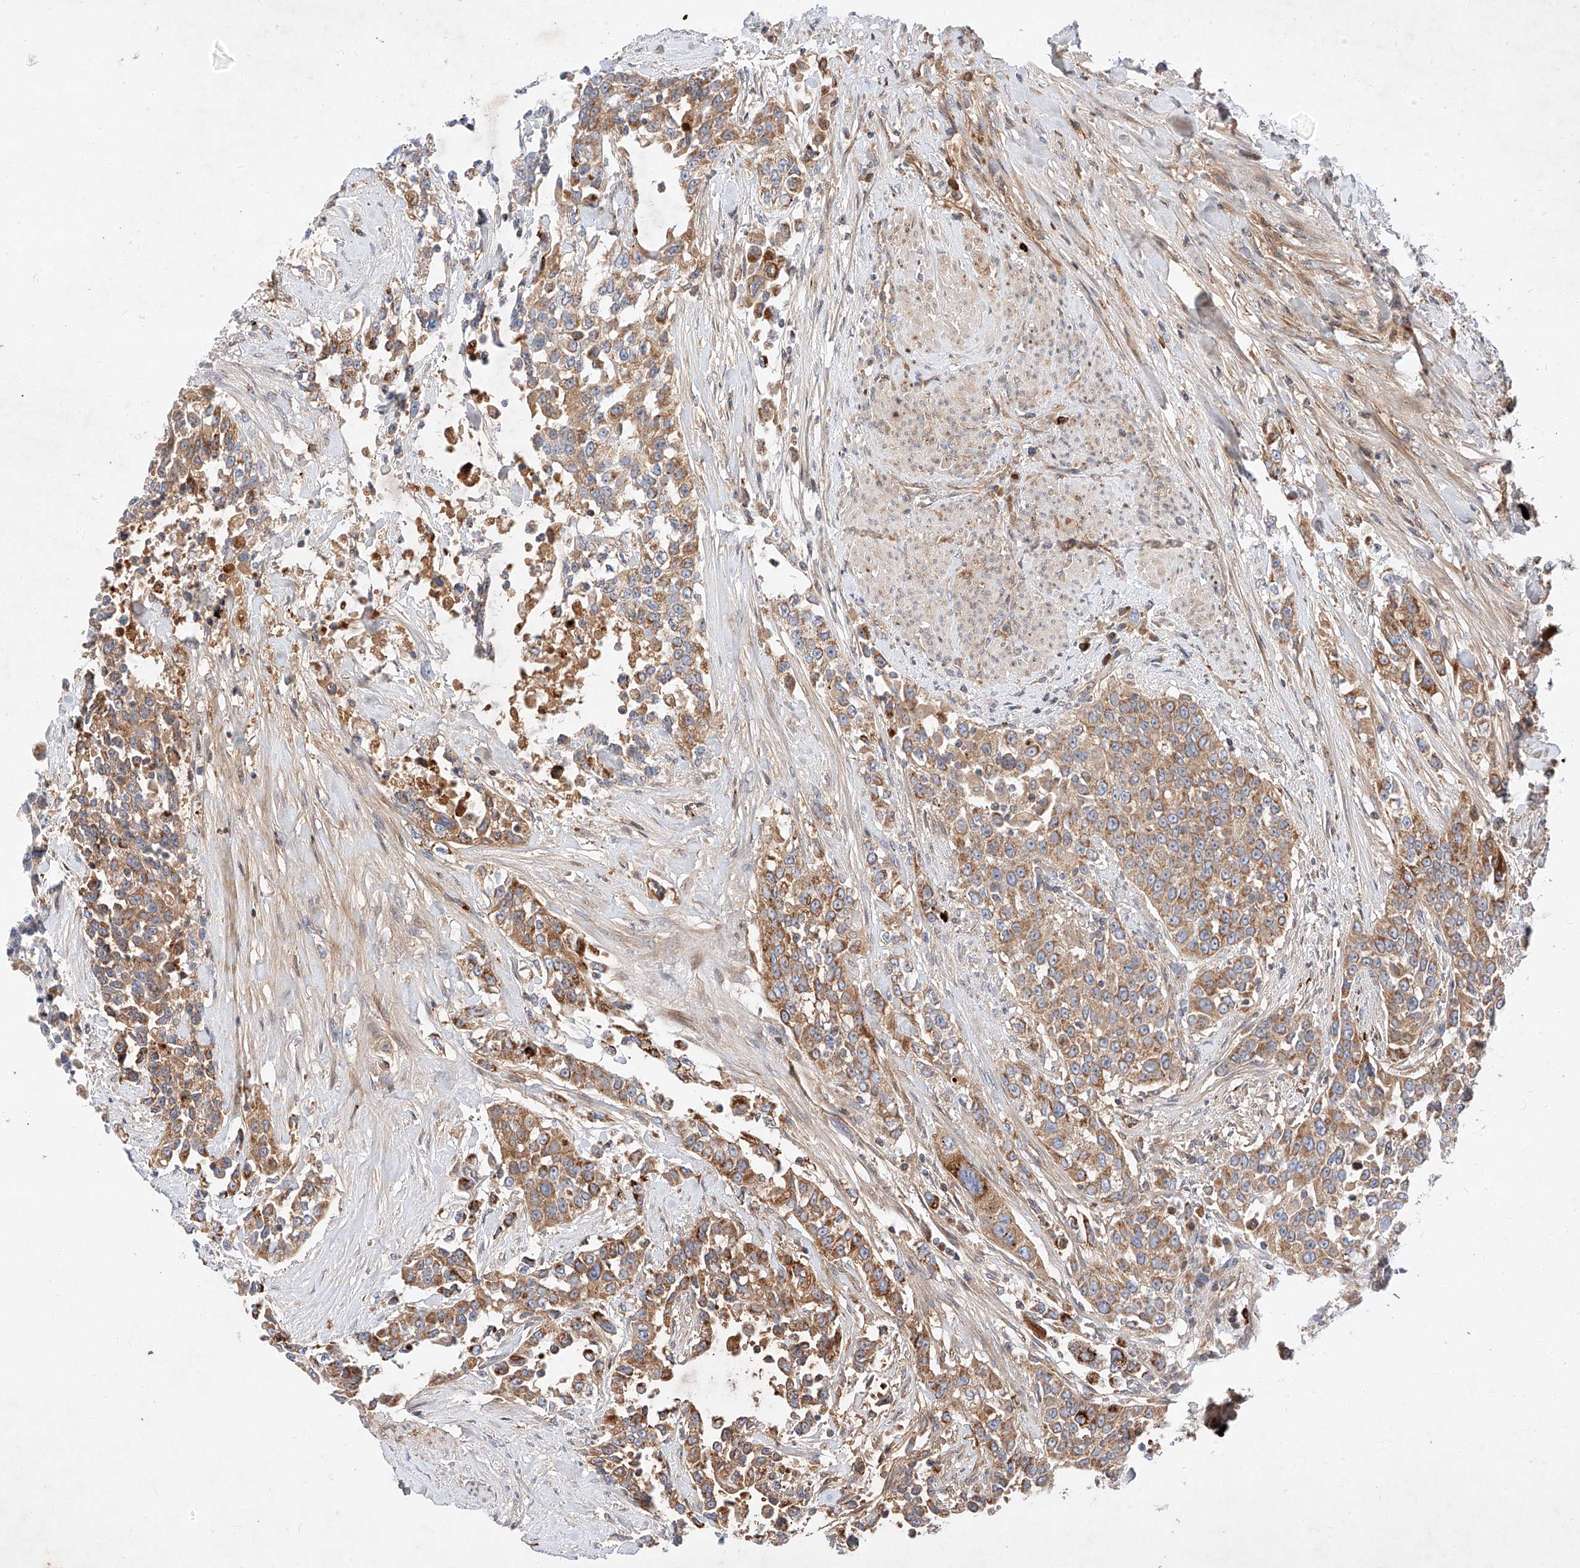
{"staining": {"intensity": "moderate", "quantity": ">75%", "location": "cytoplasmic/membranous"}, "tissue": "urothelial cancer", "cell_type": "Tumor cells", "image_type": "cancer", "snomed": [{"axis": "morphology", "description": "Urothelial carcinoma, High grade"}, {"axis": "topography", "description": "Urinary bladder"}], "caption": "Tumor cells show moderate cytoplasmic/membranous expression in approximately >75% of cells in urothelial carcinoma (high-grade).", "gene": "OSGEPL1", "patient": {"sex": "female", "age": 80}}